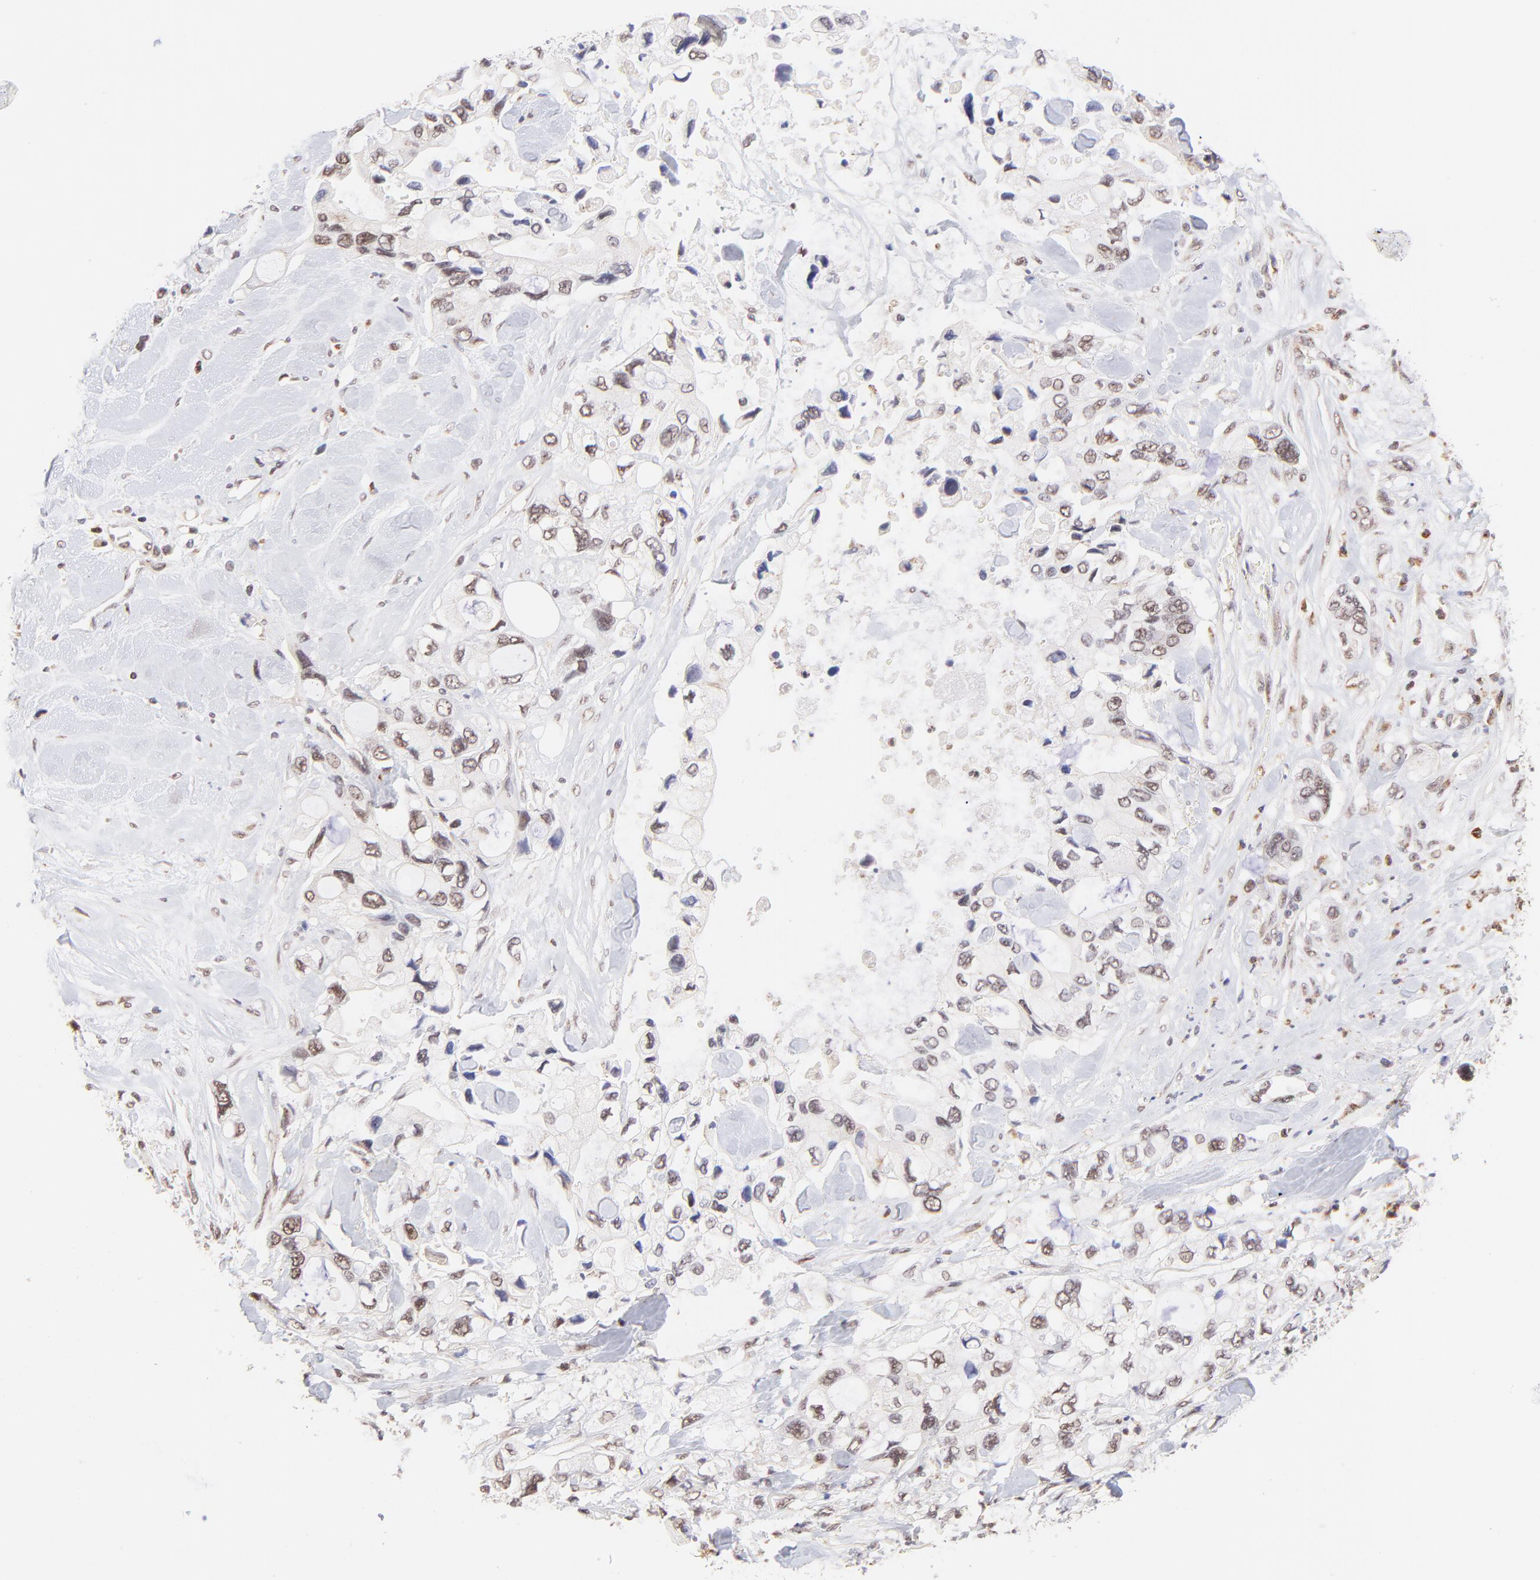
{"staining": {"intensity": "moderate", "quantity": ">75%", "location": "nuclear"}, "tissue": "pancreatic cancer", "cell_type": "Tumor cells", "image_type": "cancer", "snomed": [{"axis": "morphology", "description": "Adenocarcinoma, NOS"}, {"axis": "topography", "description": "Pancreas"}], "caption": "About >75% of tumor cells in human adenocarcinoma (pancreatic) exhibit moderate nuclear protein expression as visualized by brown immunohistochemical staining.", "gene": "MED12", "patient": {"sex": "male", "age": 70}}